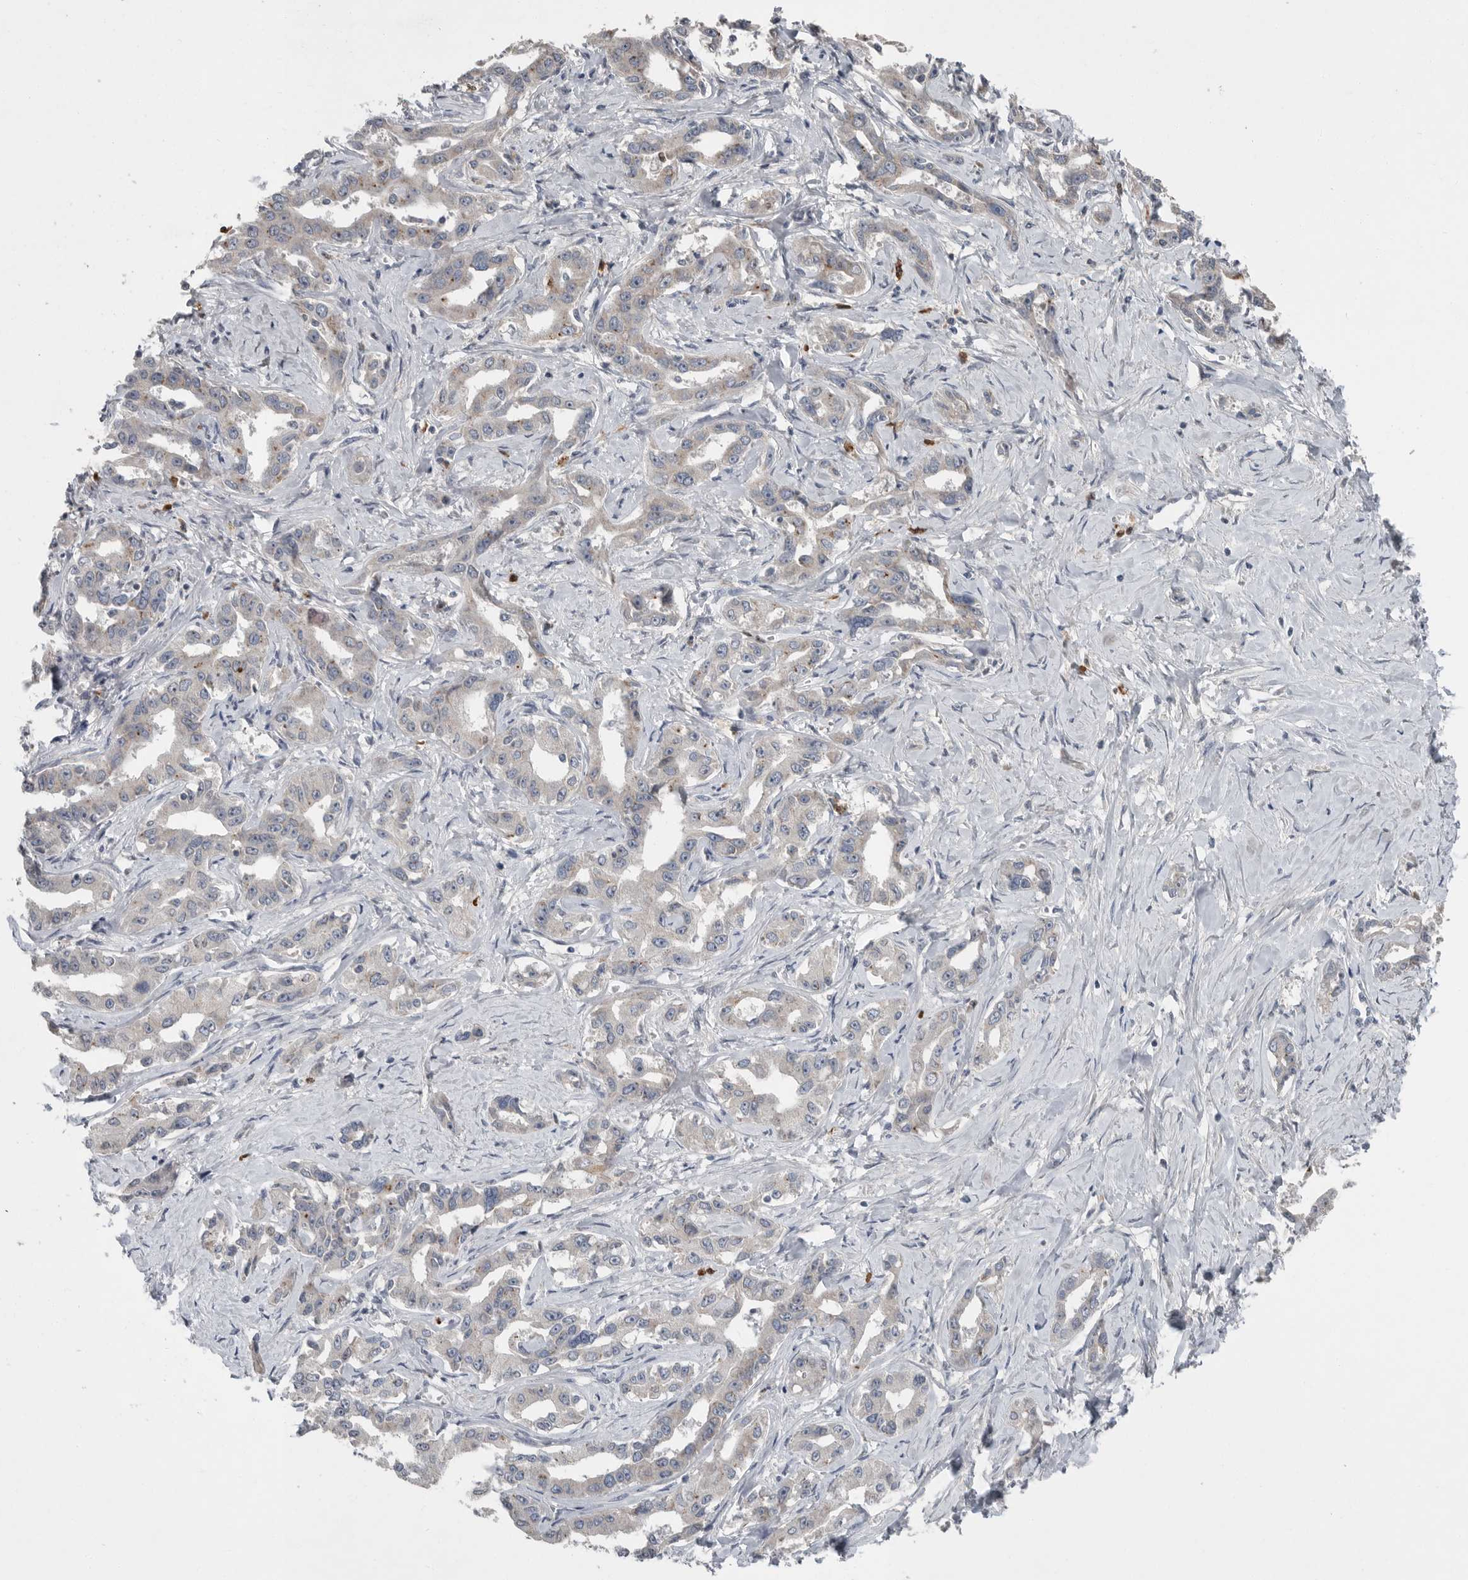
{"staining": {"intensity": "weak", "quantity": "<25%", "location": "cytoplasmic/membranous"}, "tissue": "liver cancer", "cell_type": "Tumor cells", "image_type": "cancer", "snomed": [{"axis": "morphology", "description": "Cholangiocarcinoma"}, {"axis": "topography", "description": "Liver"}], "caption": "Human liver cancer stained for a protein using IHC shows no staining in tumor cells.", "gene": "SCP2", "patient": {"sex": "male", "age": 59}}